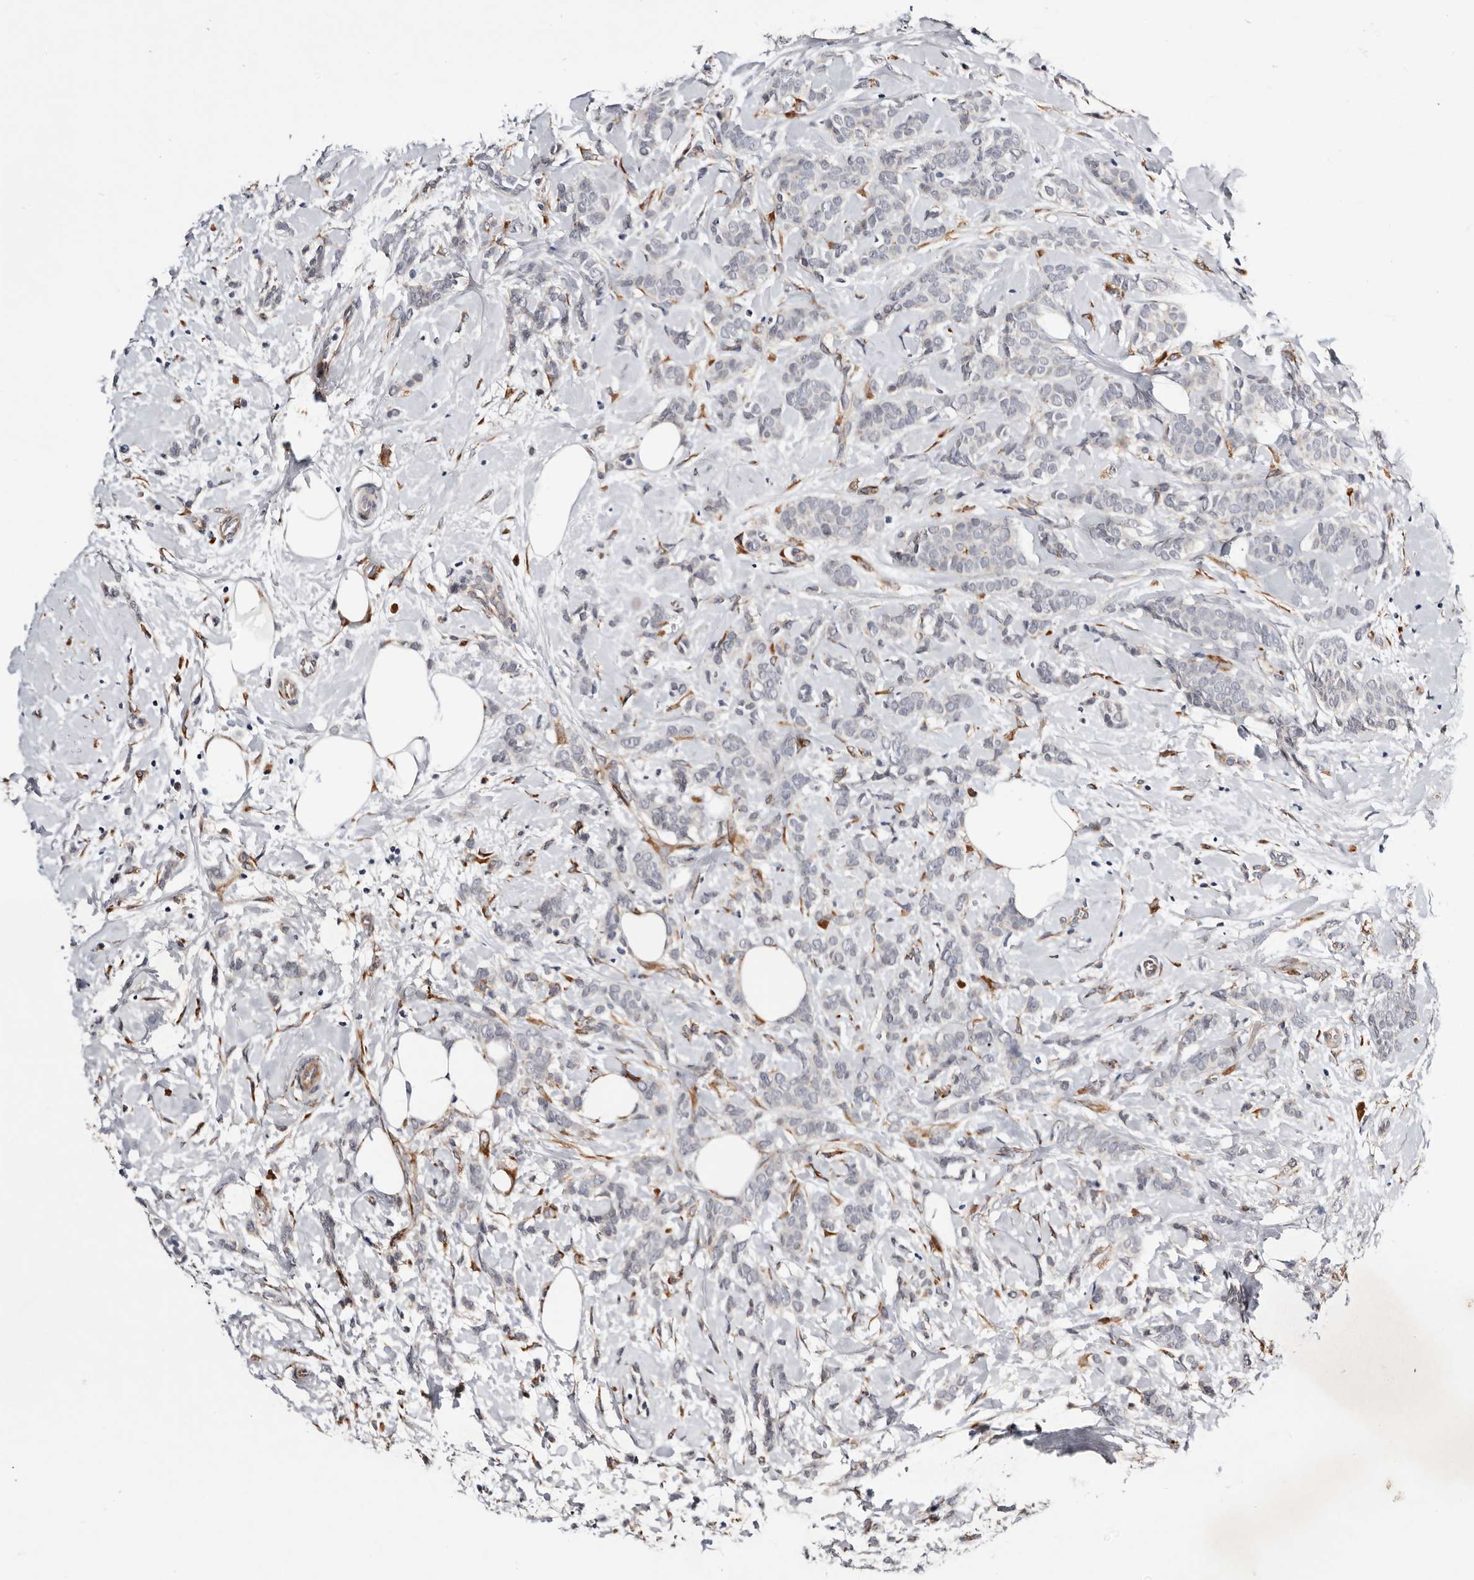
{"staining": {"intensity": "negative", "quantity": "none", "location": "none"}, "tissue": "breast cancer", "cell_type": "Tumor cells", "image_type": "cancer", "snomed": [{"axis": "morphology", "description": "Lobular carcinoma, in situ"}, {"axis": "morphology", "description": "Lobular carcinoma"}, {"axis": "topography", "description": "Breast"}], "caption": "An image of breast cancer stained for a protein reveals no brown staining in tumor cells.", "gene": "USH1C", "patient": {"sex": "female", "age": 41}}